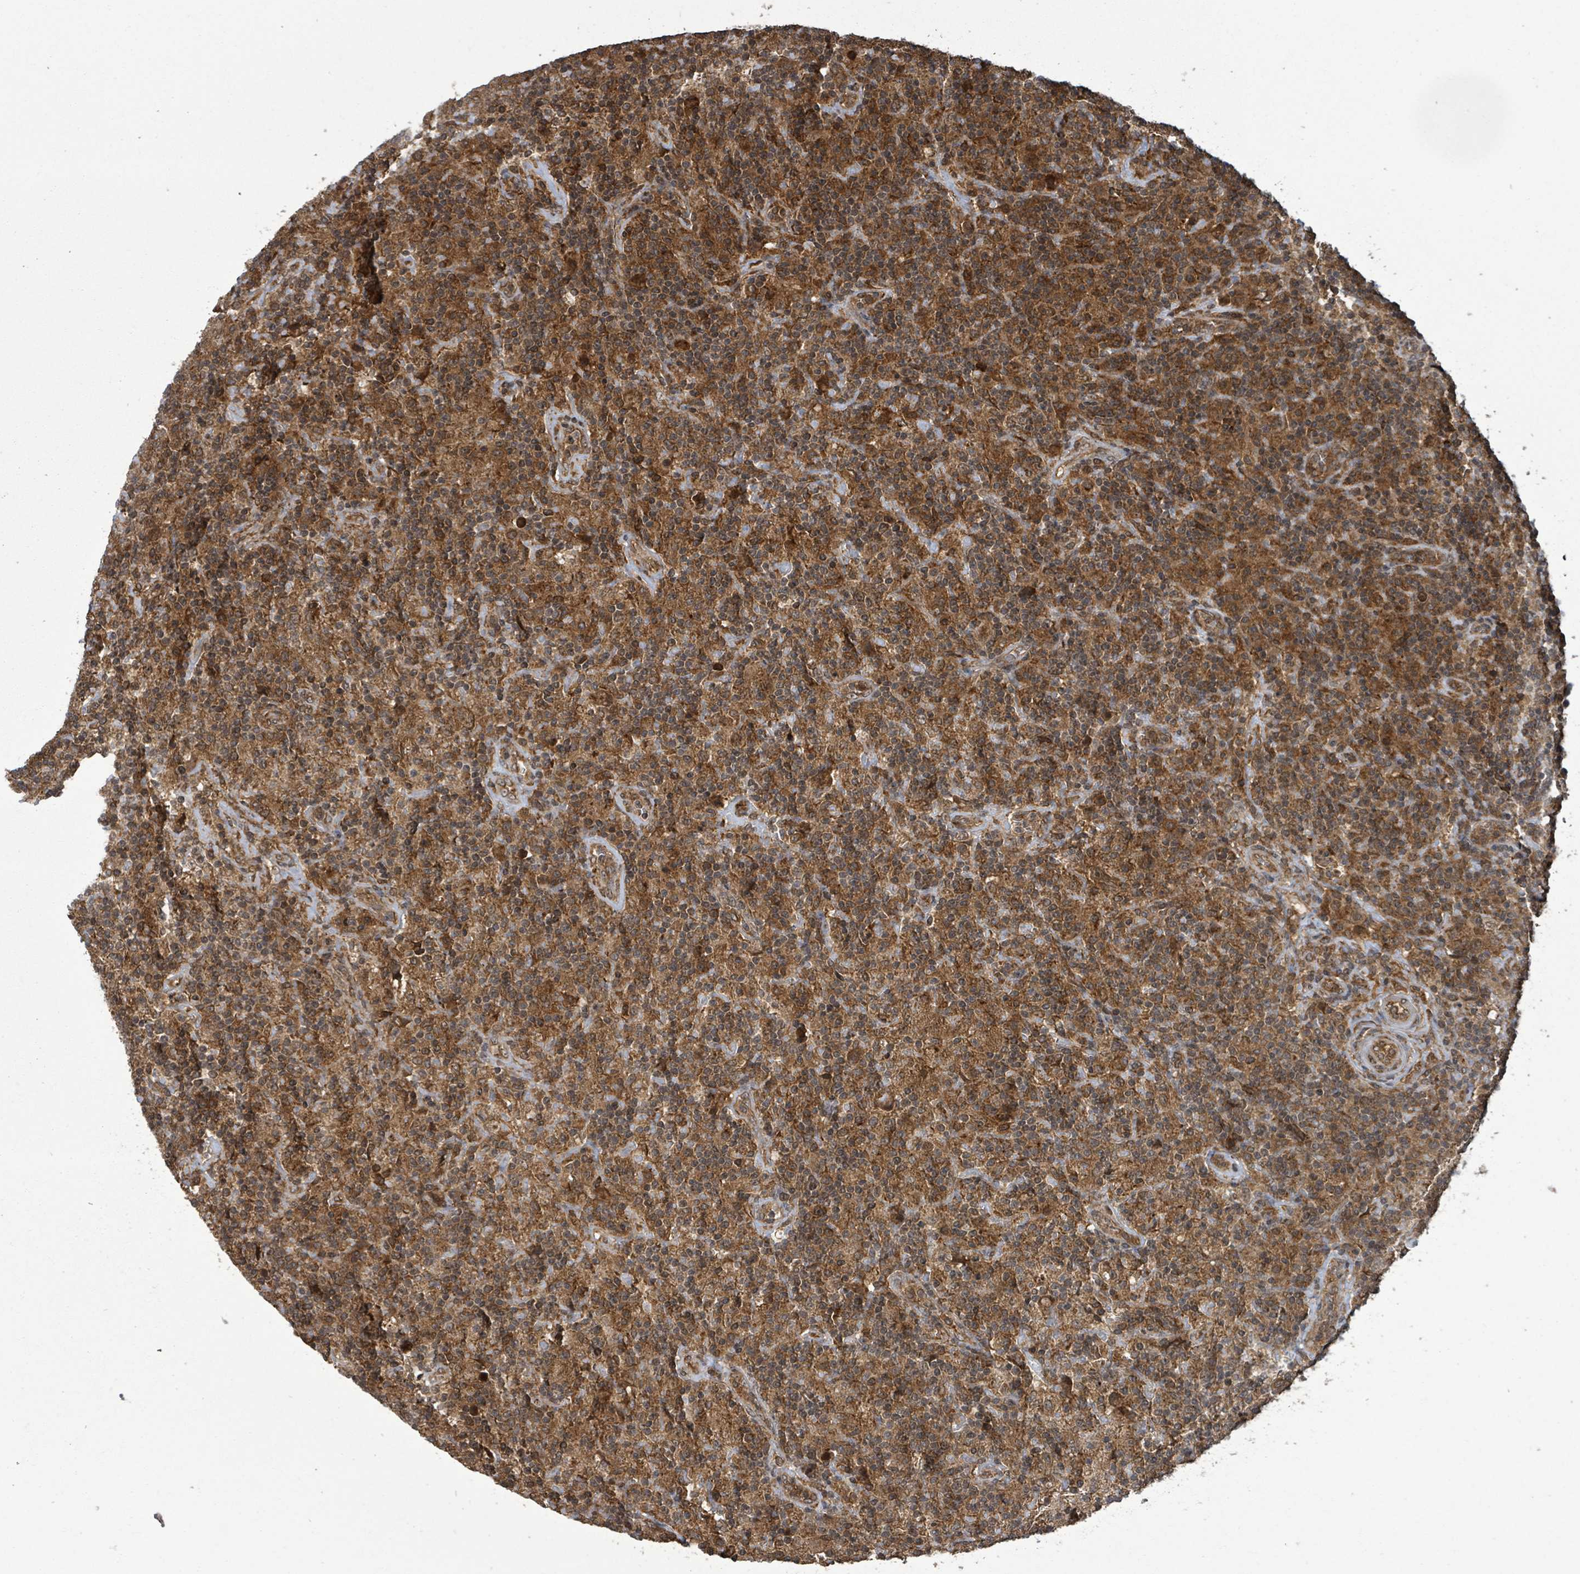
{"staining": {"intensity": "moderate", "quantity": ">75%", "location": "cytoplasmic/membranous"}, "tissue": "lymphoma", "cell_type": "Tumor cells", "image_type": "cancer", "snomed": [{"axis": "morphology", "description": "Hodgkin's disease, NOS"}, {"axis": "topography", "description": "Lymph node"}], "caption": "Tumor cells reveal medium levels of moderate cytoplasmic/membranous expression in about >75% of cells in human Hodgkin's disease.", "gene": "KLC1", "patient": {"sex": "male", "age": 70}}